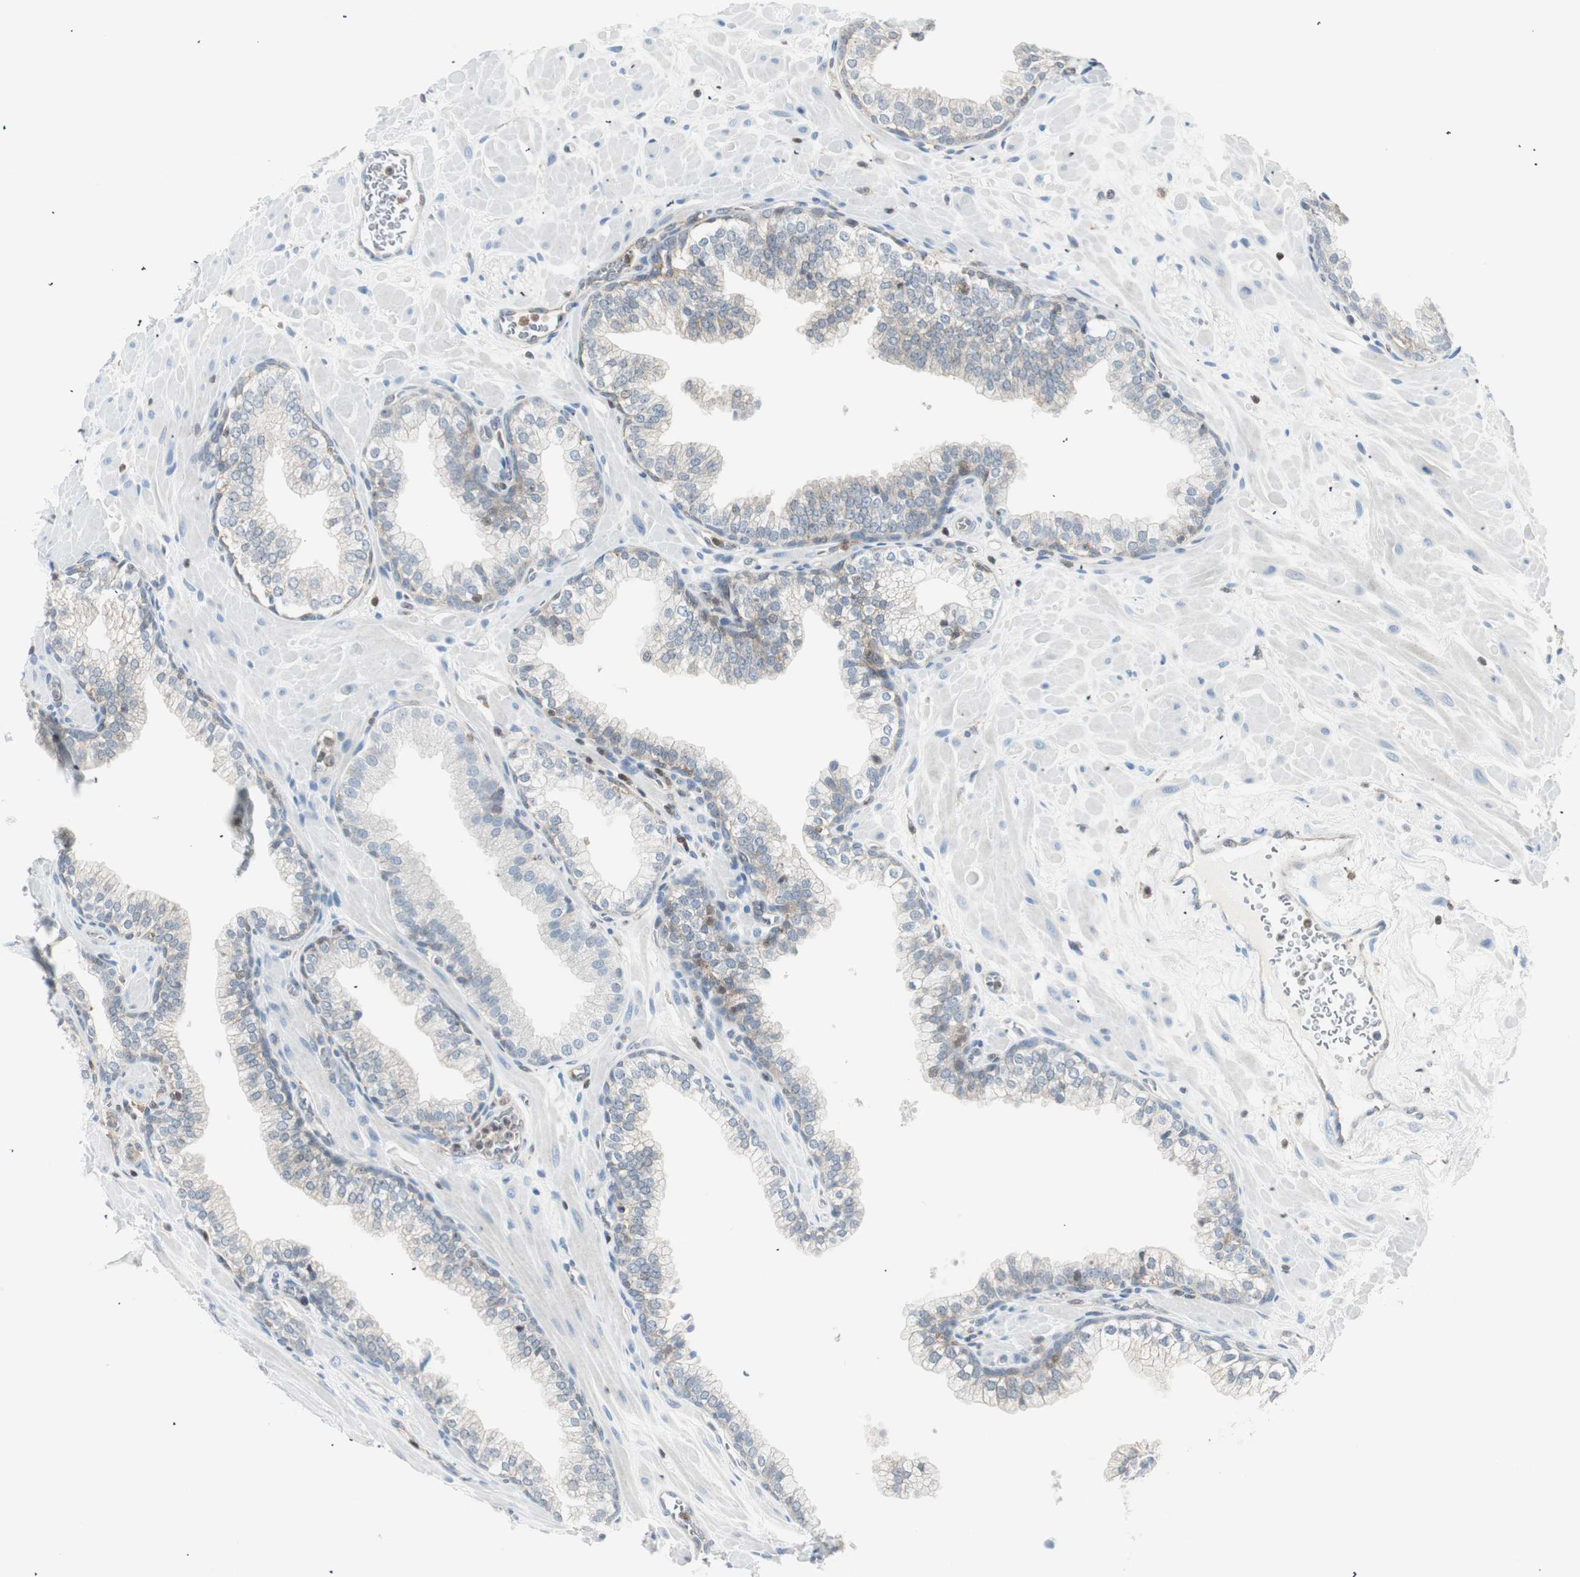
{"staining": {"intensity": "moderate", "quantity": ">75%", "location": "cytoplasmic/membranous"}, "tissue": "prostate", "cell_type": "Glandular cells", "image_type": "normal", "snomed": [{"axis": "morphology", "description": "Normal tissue, NOS"}, {"axis": "topography", "description": "Prostate"}], "caption": "Normal prostate was stained to show a protein in brown. There is medium levels of moderate cytoplasmic/membranous positivity in approximately >75% of glandular cells.", "gene": "PPP1CA", "patient": {"sex": "male", "age": 60}}